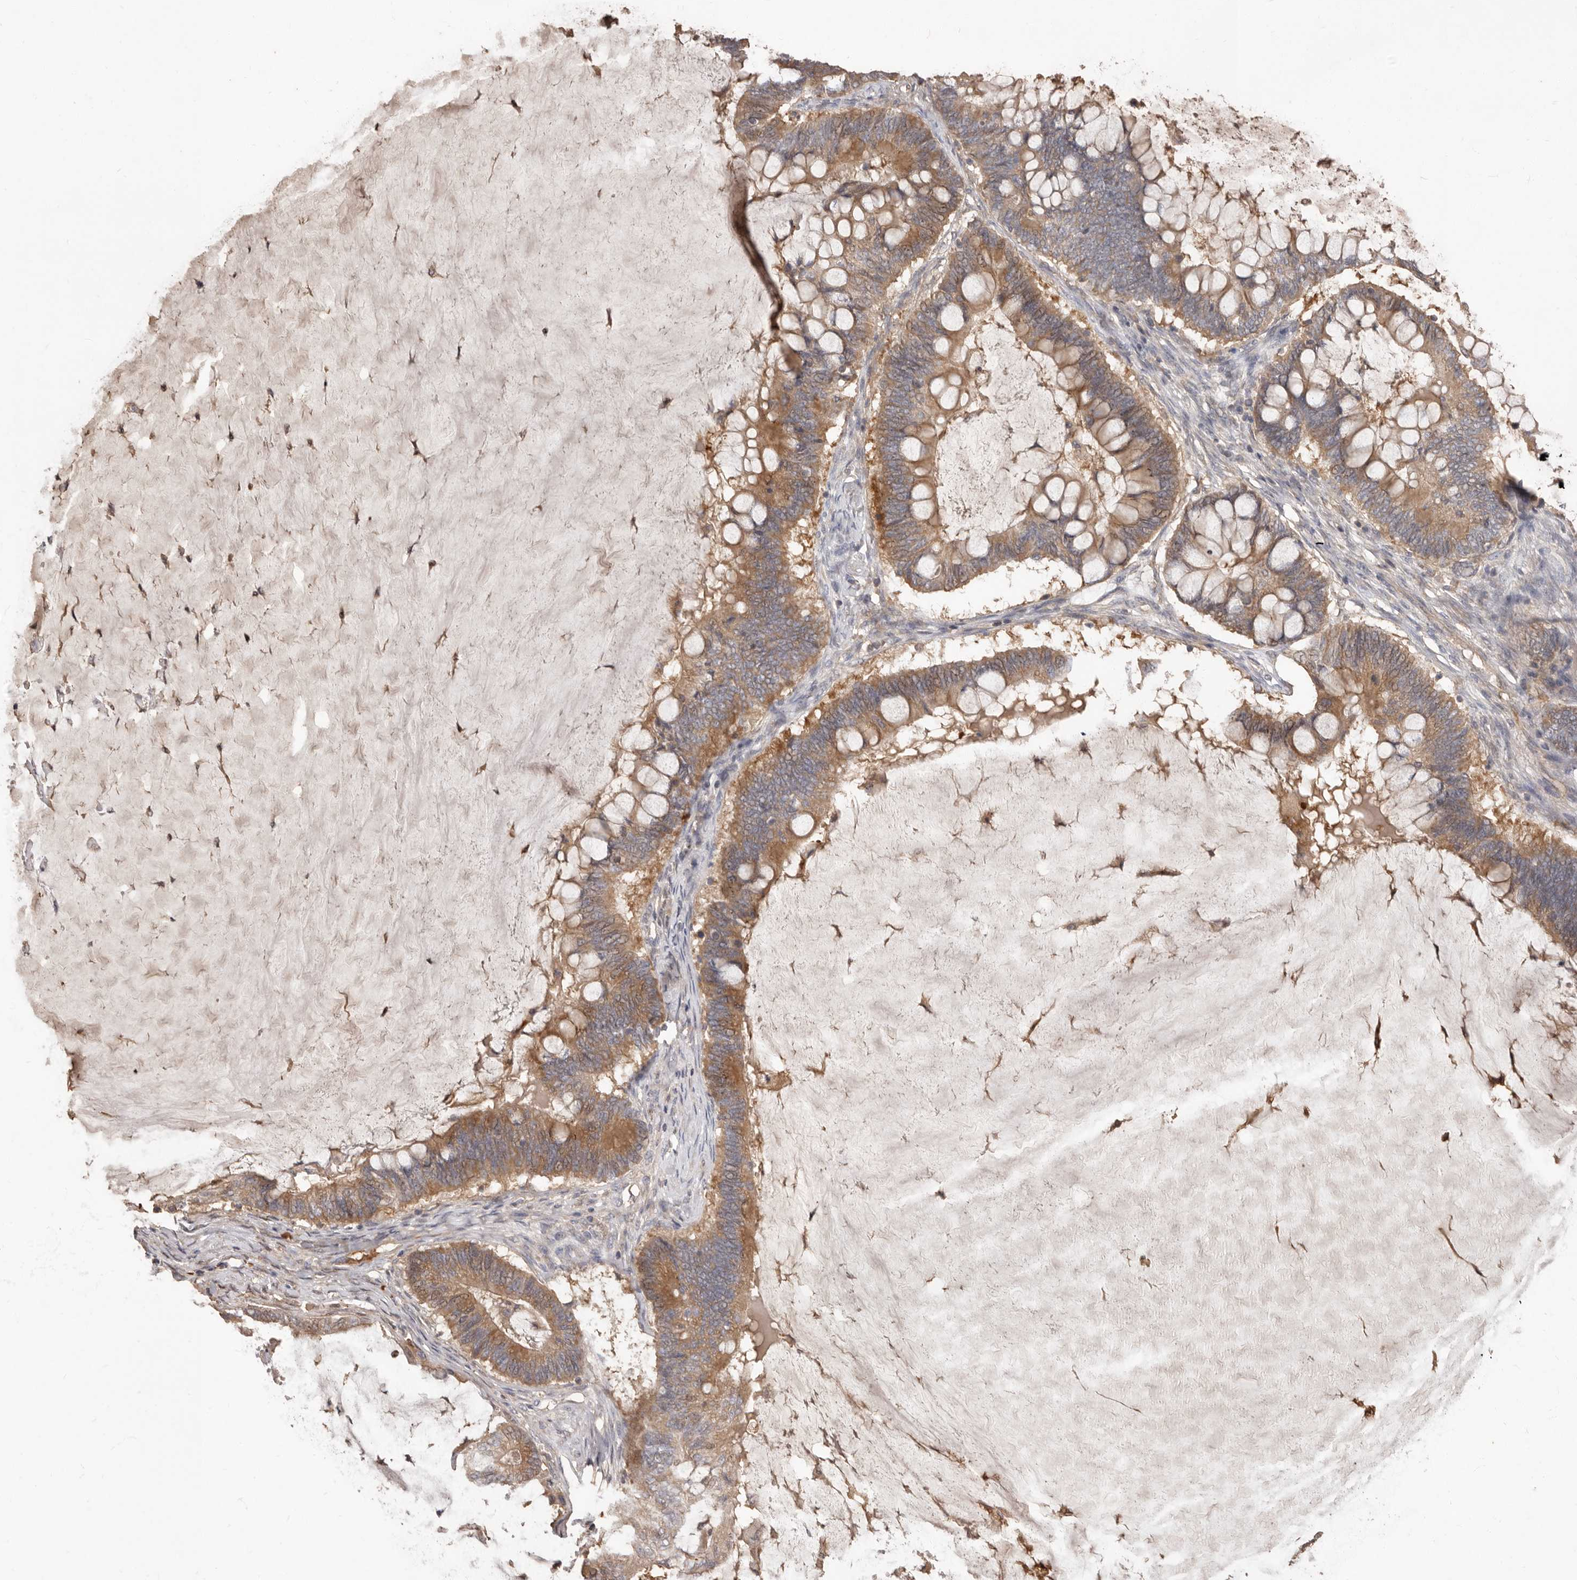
{"staining": {"intensity": "moderate", "quantity": ">75%", "location": "cytoplasmic/membranous"}, "tissue": "ovarian cancer", "cell_type": "Tumor cells", "image_type": "cancer", "snomed": [{"axis": "morphology", "description": "Cystadenocarcinoma, mucinous, NOS"}, {"axis": "topography", "description": "Ovary"}], "caption": "An IHC micrograph of tumor tissue is shown. Protein staining in brown labels moderate cytoplasmic/membranous positivity in ovarian mucinous cystadenocarcinoma within tumor cells.", "gene": "KIF26B", "patient": {"sex": "female", "age": 61}}